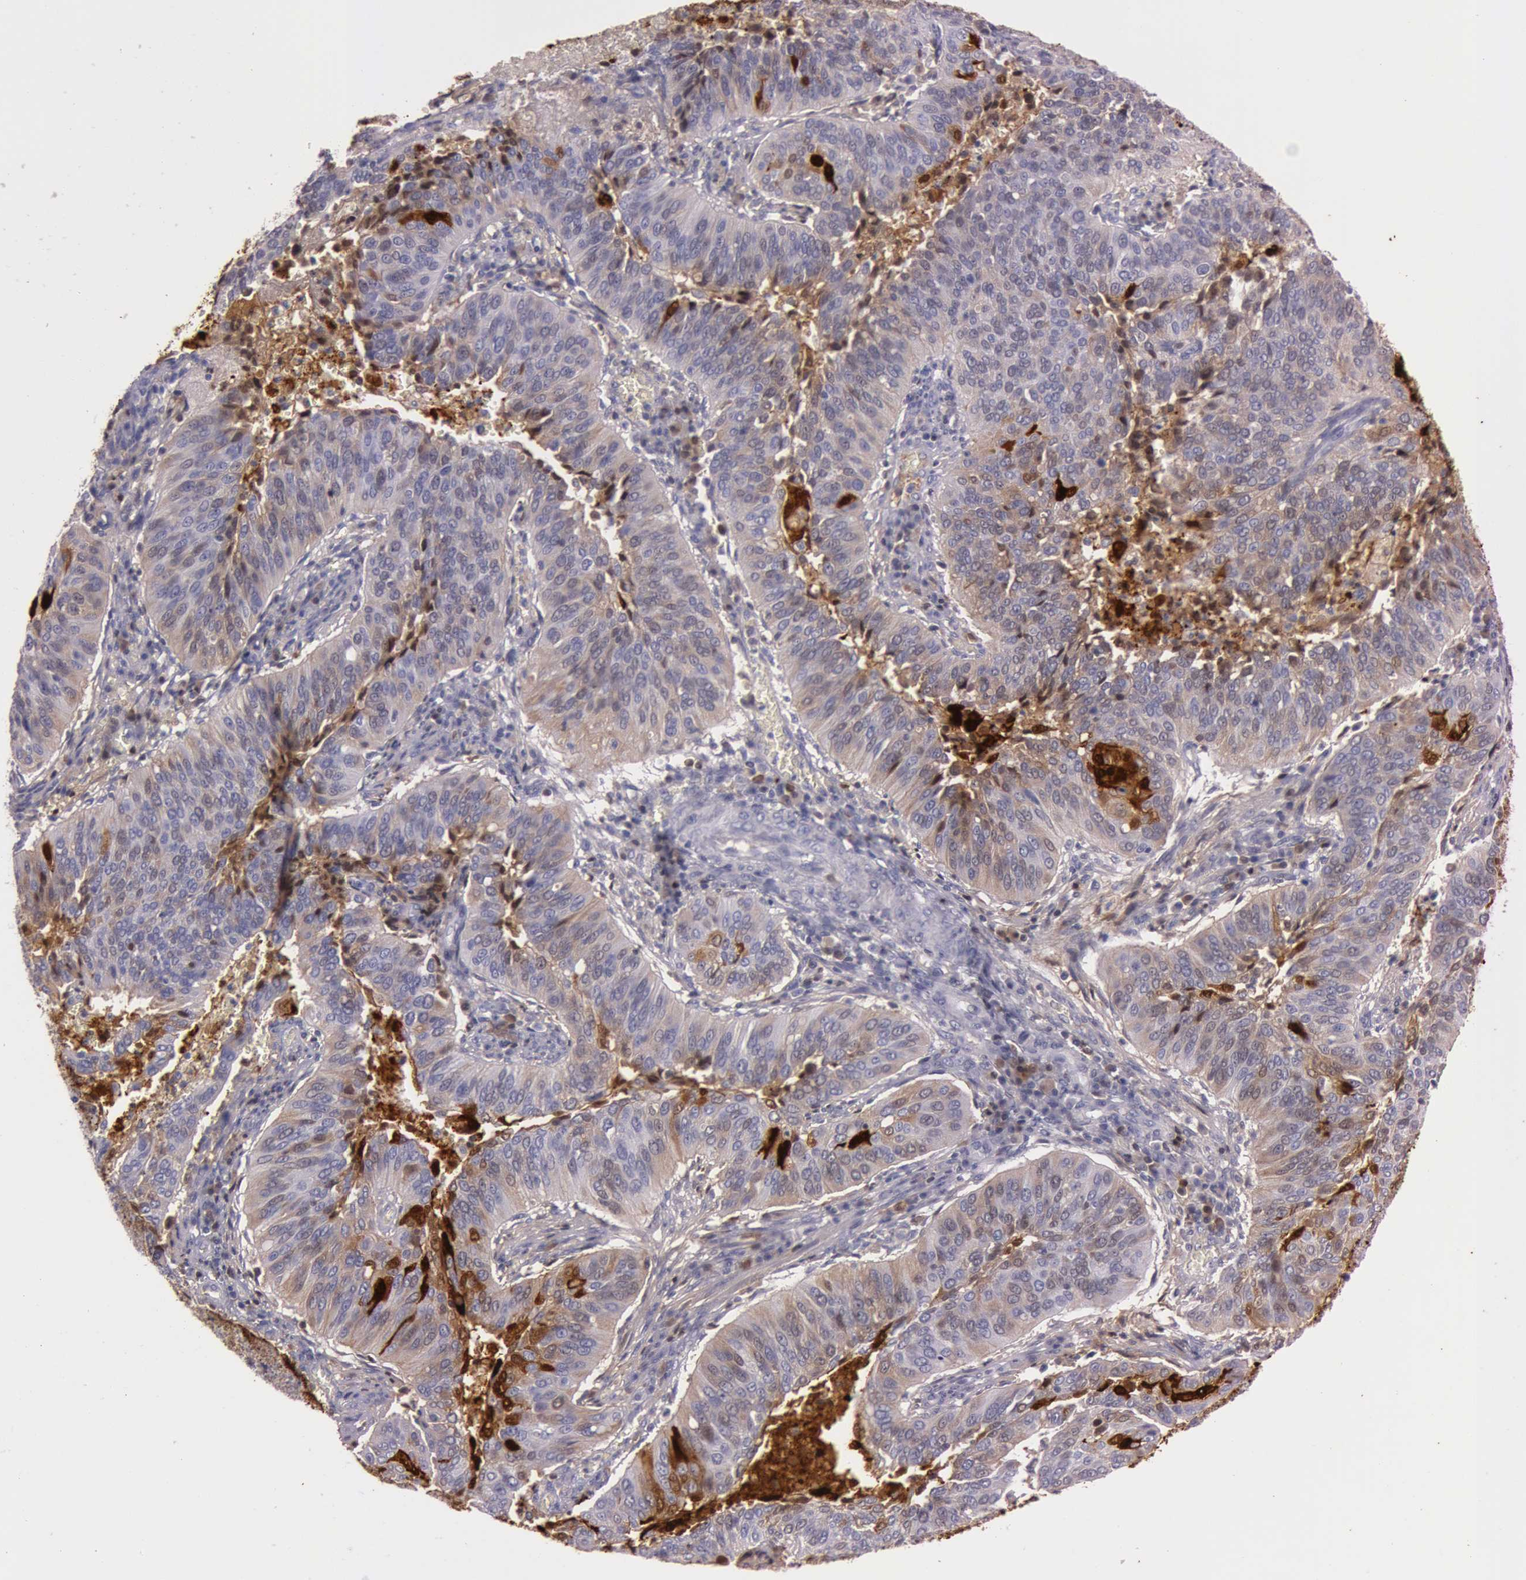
{"staining": {"intensity": "strong", "quantity": "<25%", "location": "cytoplasmic/membranous"}, "tissue": "cervical cancer", "cell_type": "Tumor cells", "image_type": "cancer", "snomed": [{"axis": "morphology", "description": "Squamous cell carcinoma, NOS"}, {"axis": "topography", "description": "Cervix"}], "caption": "Human cervical cancer stained for a protein (brown) demonstrates strong cytoplasmic/membranous positive positivity in approximately <25% of tumor cells.", "gene": "S100A7", "patient": {"sex": "female", "age": 39}}